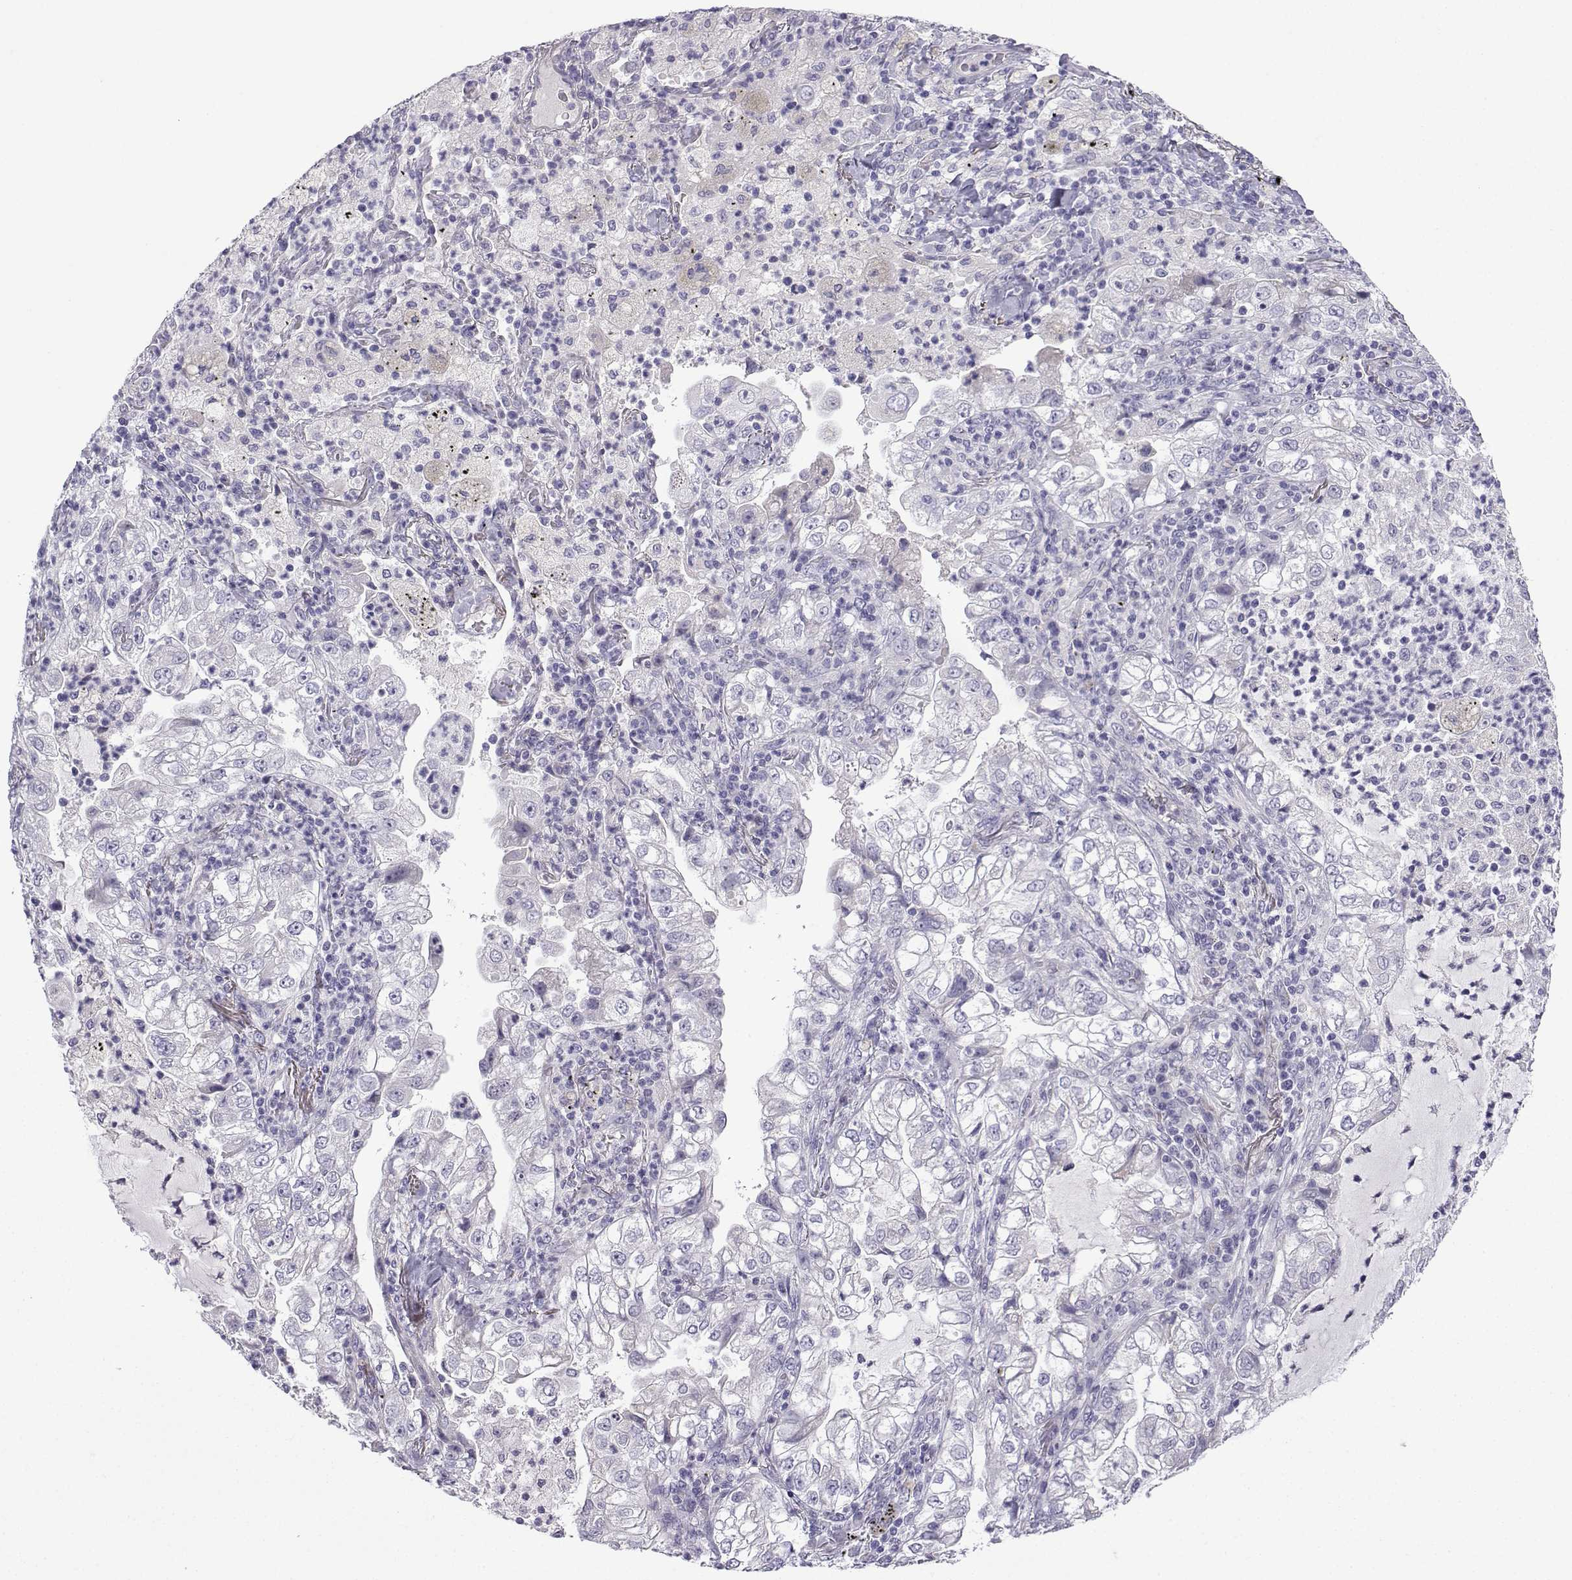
{"staining": {"intensity": "negative", "quantity": "none", "location": "none"}, "tissue": "lung cancer", "cell_type": "Tumor cells", "image_type": "cancer", "snomed": [{"axis": "morphology", "description": "Adenocarcinoma, NOS"}, {"axis": "topography", "description": "Lung"}], "caption": "Human lung adenocarcinoma stained for a protein using immunohistochemistry demonstrates no expression in tumor cells.", "gene": "SPACA7", "patient": {"sex": "female", "age": 73}}